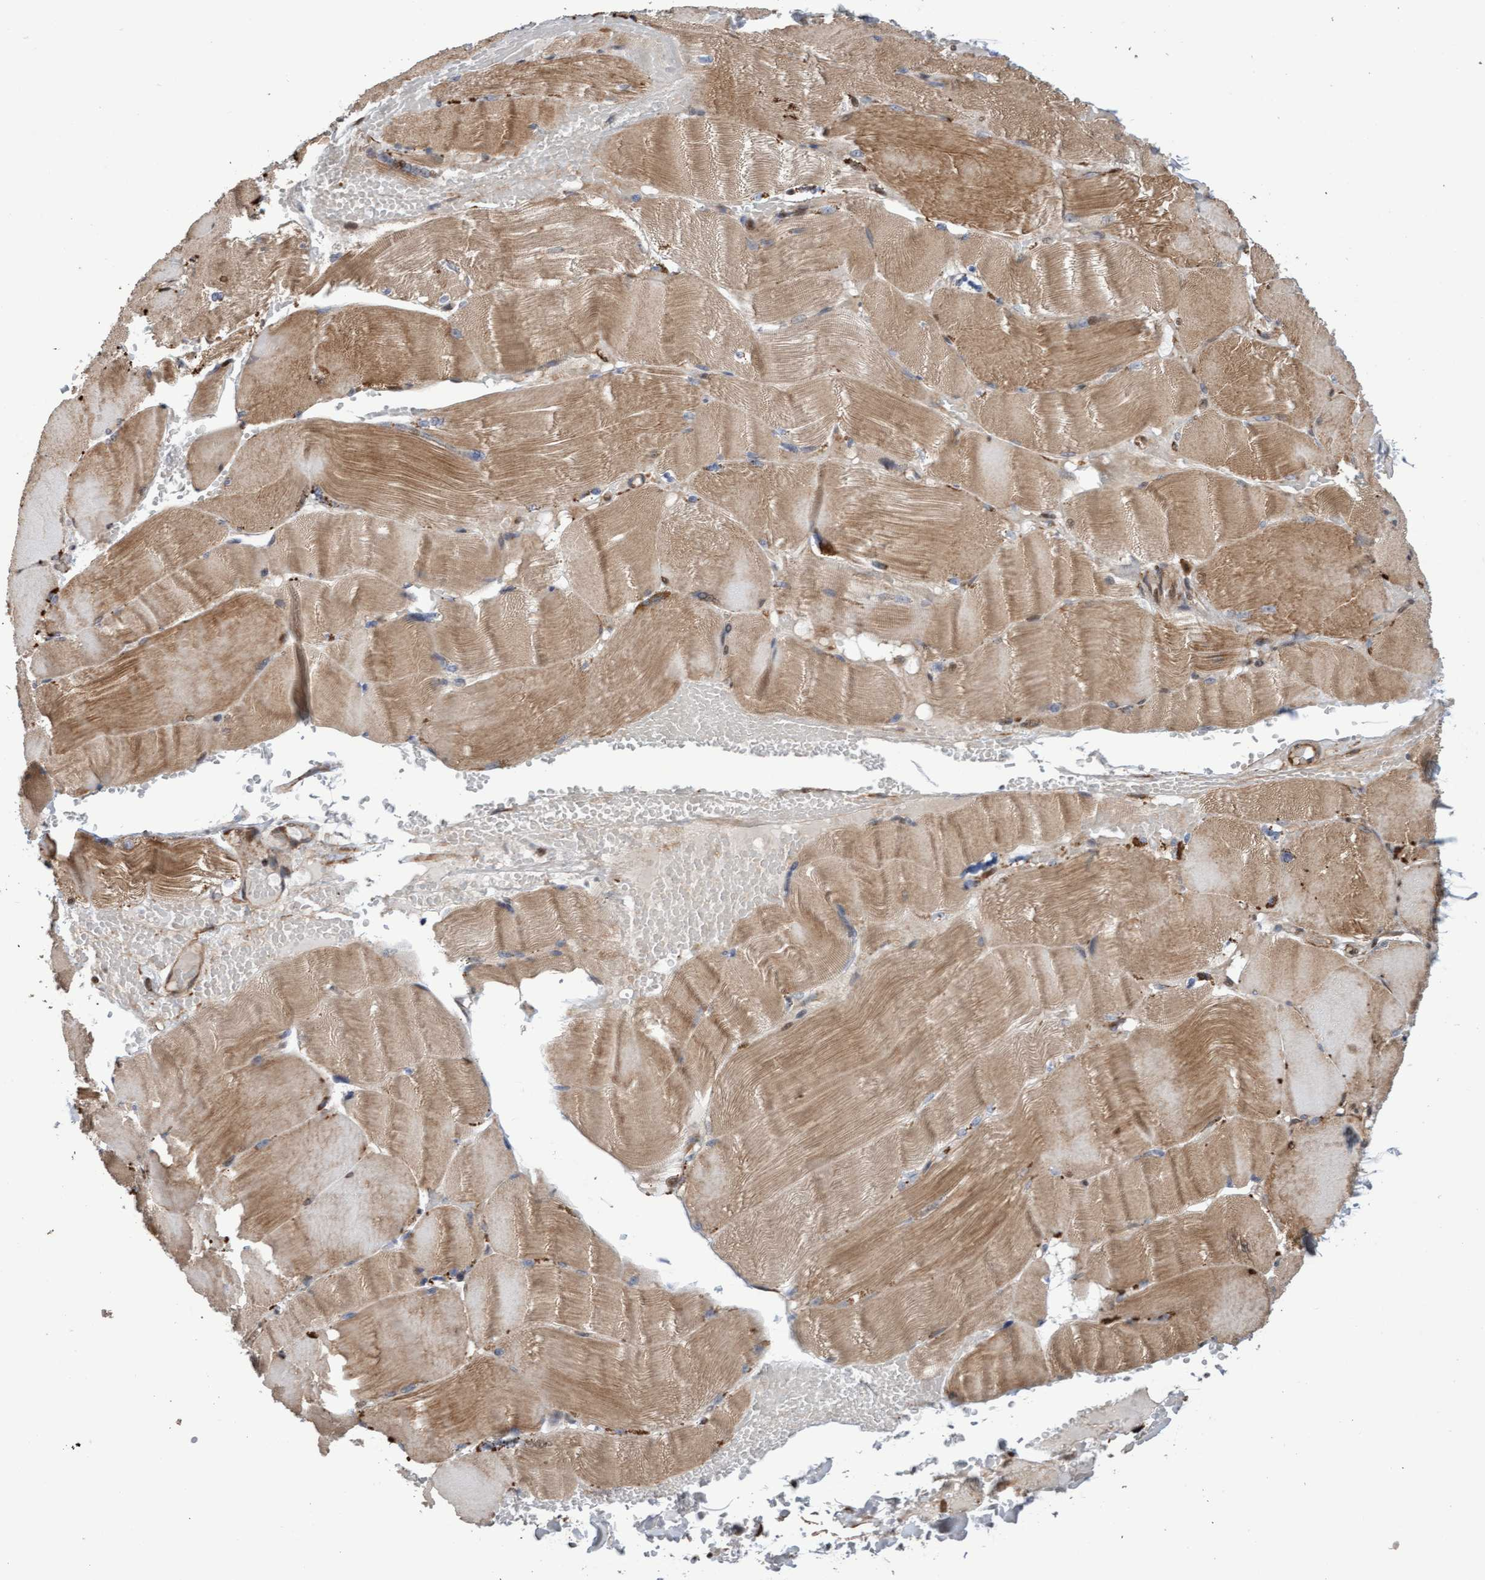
{"staining": {"intensity": "moderate", "quantity": ">75%", "location": "cytoplasmic/membranous"}, "tissue": "skeletal muscle", "cell_type": "Myocytes", "image_type": "normal", "snomed": [{"axis": "morphology", "description": "Normal tissue, NOS"}, {"axis": "topography", "description": "Skin"}, {"axis": "topography", "description": "Skeletal muscle"}], "caption": "Benign skeletal muscle was stained to show a protein in brown. There is medium levels of moderate cytoplasmic/membranous staining in approximately >75% of myocytes. (Stains: DAB in brown, nuclei in blue, Microscopy: brightfield microscopy at high magnification).", "gene": "PECR", "patient": {"sex": "male", "age": 83}}